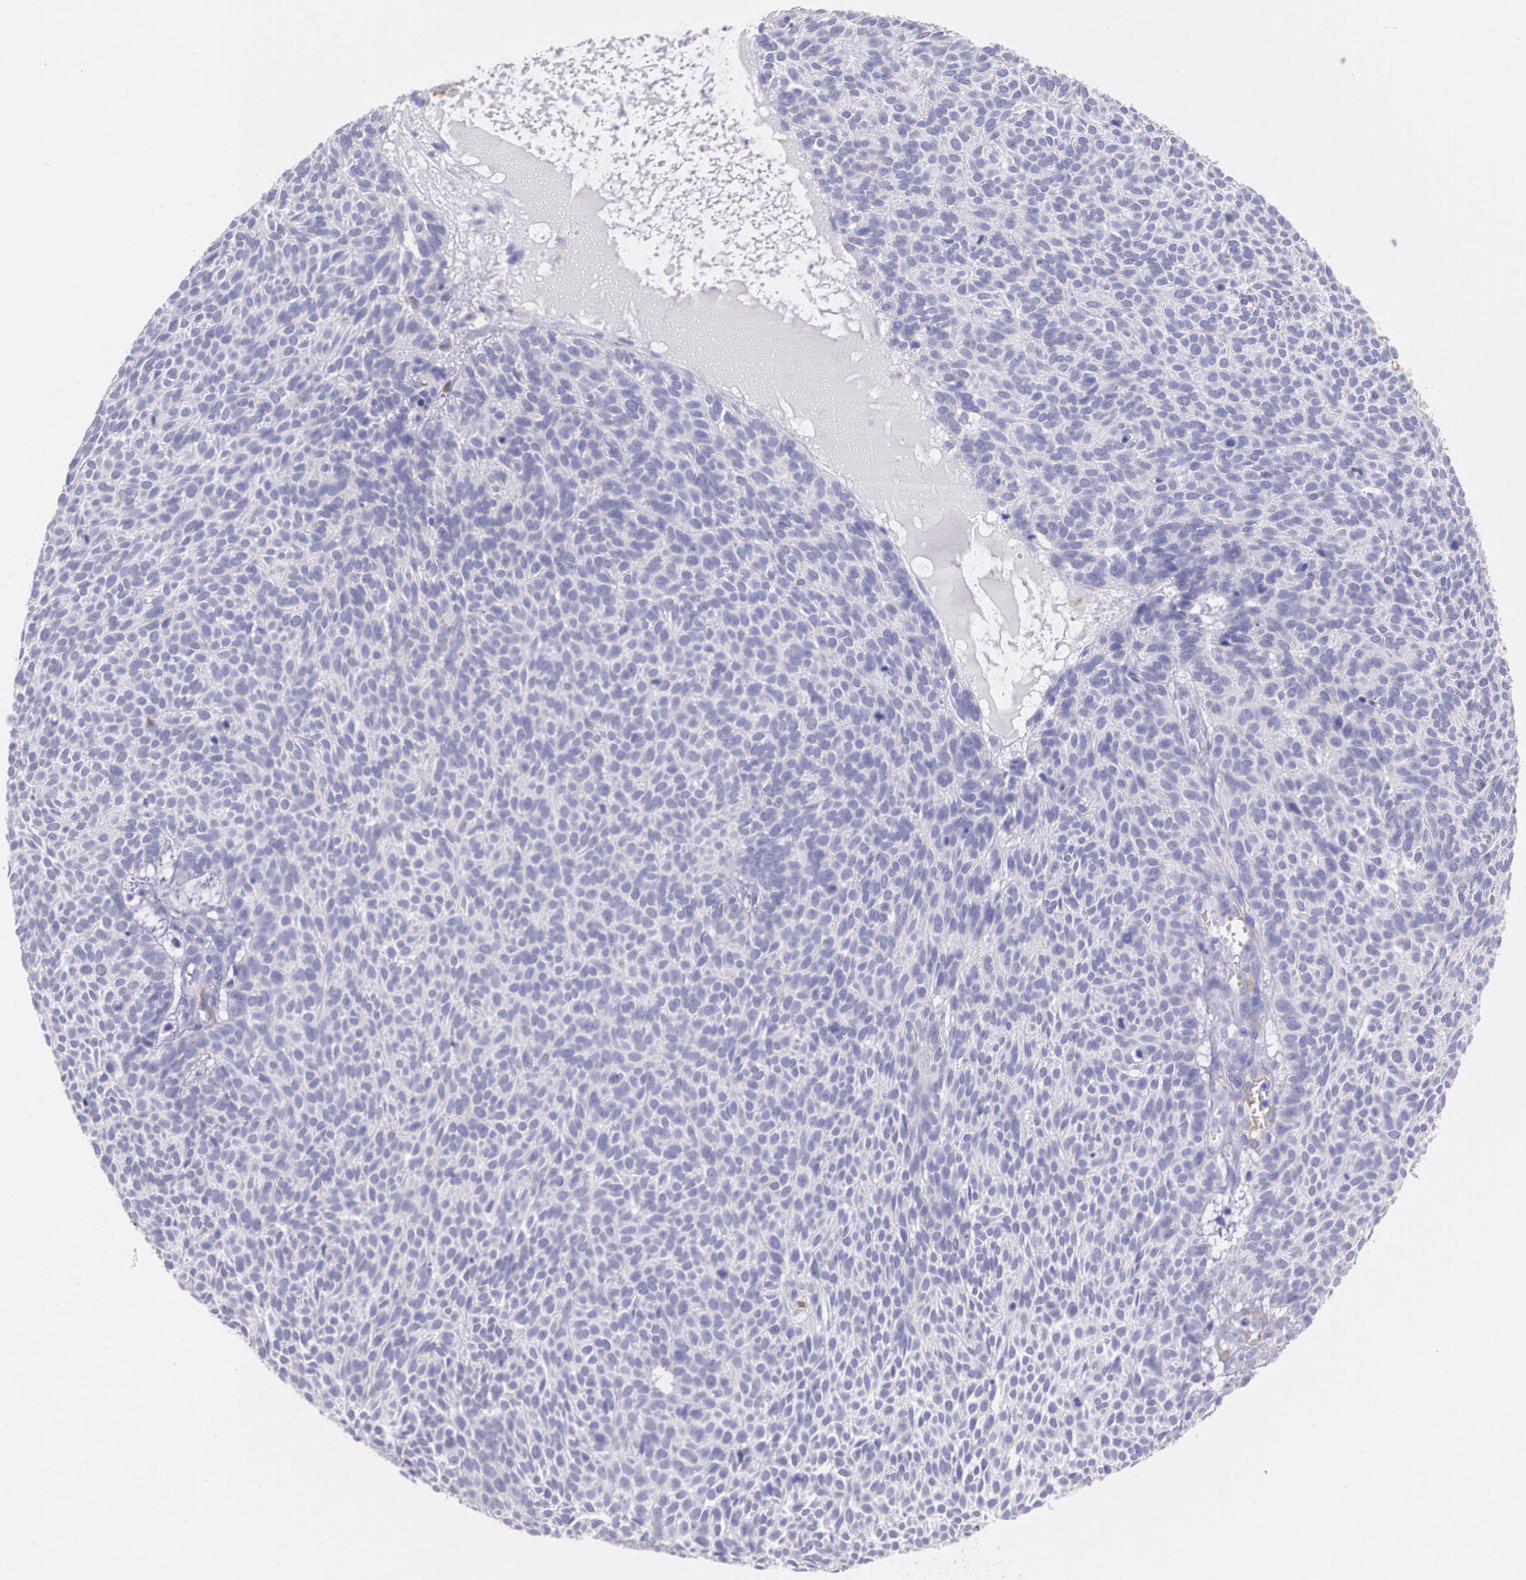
{"staining": {"intensity": "negative", "quantity": "none", "location": "none"}, "tissue": "skin cancer", "cell_type": "Tumor cells", "image_type": "cancer", "snomed": [{"axis": "morphology", "description": "Basal cell carcinoma"}, {"axis": "topography", "description": "Skin"}], "caption": "Histopathology image shows no protein expression in tumor cells of basal cell carcinoma (skin) tissue.", "gene": "MMP2", "patient": {"sex": "male", "age": 63}}